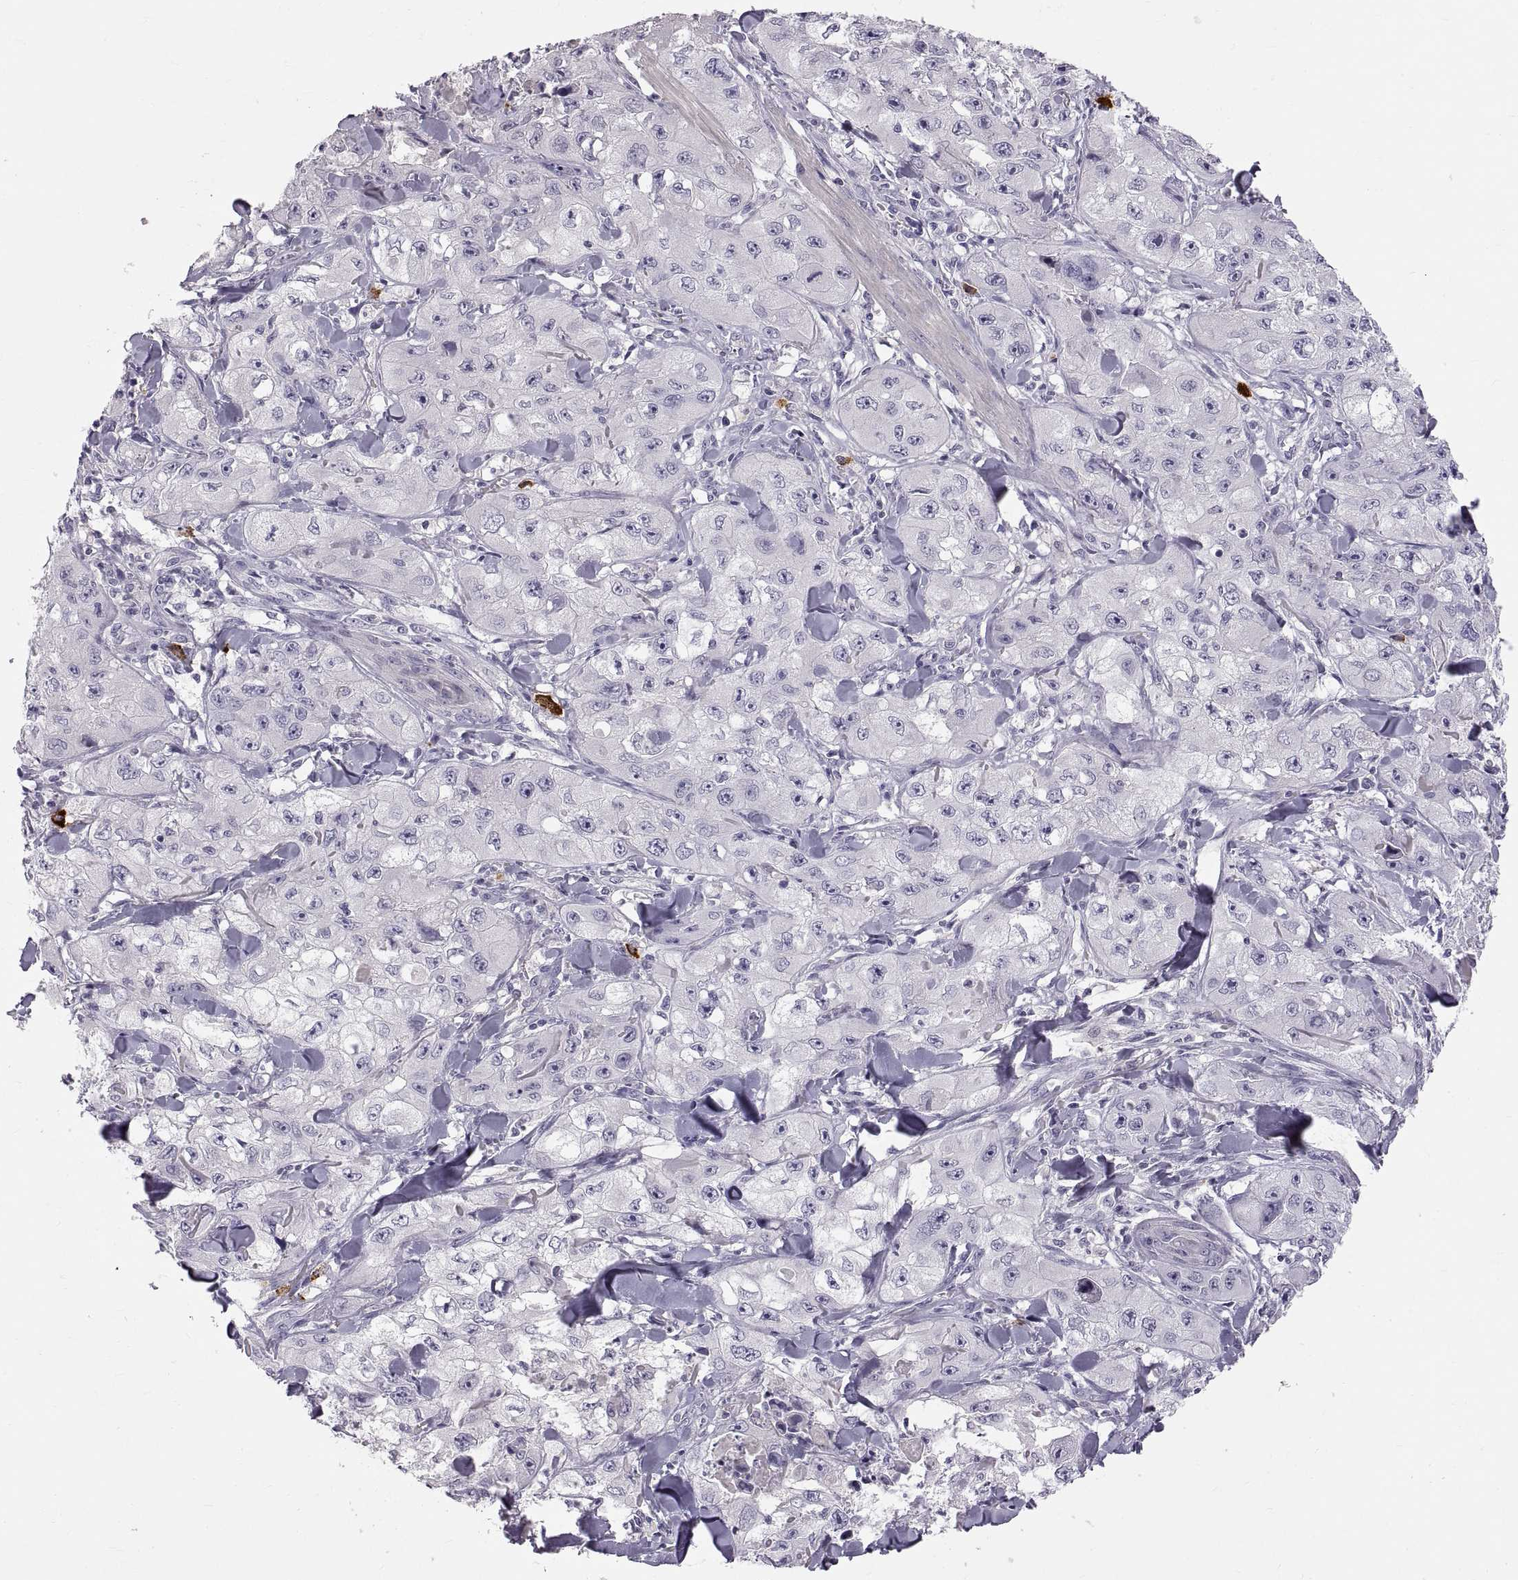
{"staining": {"intensity": "negative", "quantity": "none", "location": "none"}, "tissue": "skin cancer", "cell_type": "Tumor cells", "image_type": "cancer", "snomed": [{"axis": "morphology", "description": "Squamous cell carcinoma, NOS"}, {"axis": "topography", "description": "Skin"}, {"axis": "topography", "description": "Subcutis"}], "caption": "High magnification brightfield microscopy of skin cancer stained with DAB (3,3'-diaminobenzidine) (brown) and counterstained with hematoxylin (blue): tumor cells show no significant expression. (Stains: DAB immunohistochemistry with hematoxylin counter stain, Microscopy: brightfield microscopy at high magnification).", "gene": "WFDC8", "patient": {"sex": "male", "age": 73}}